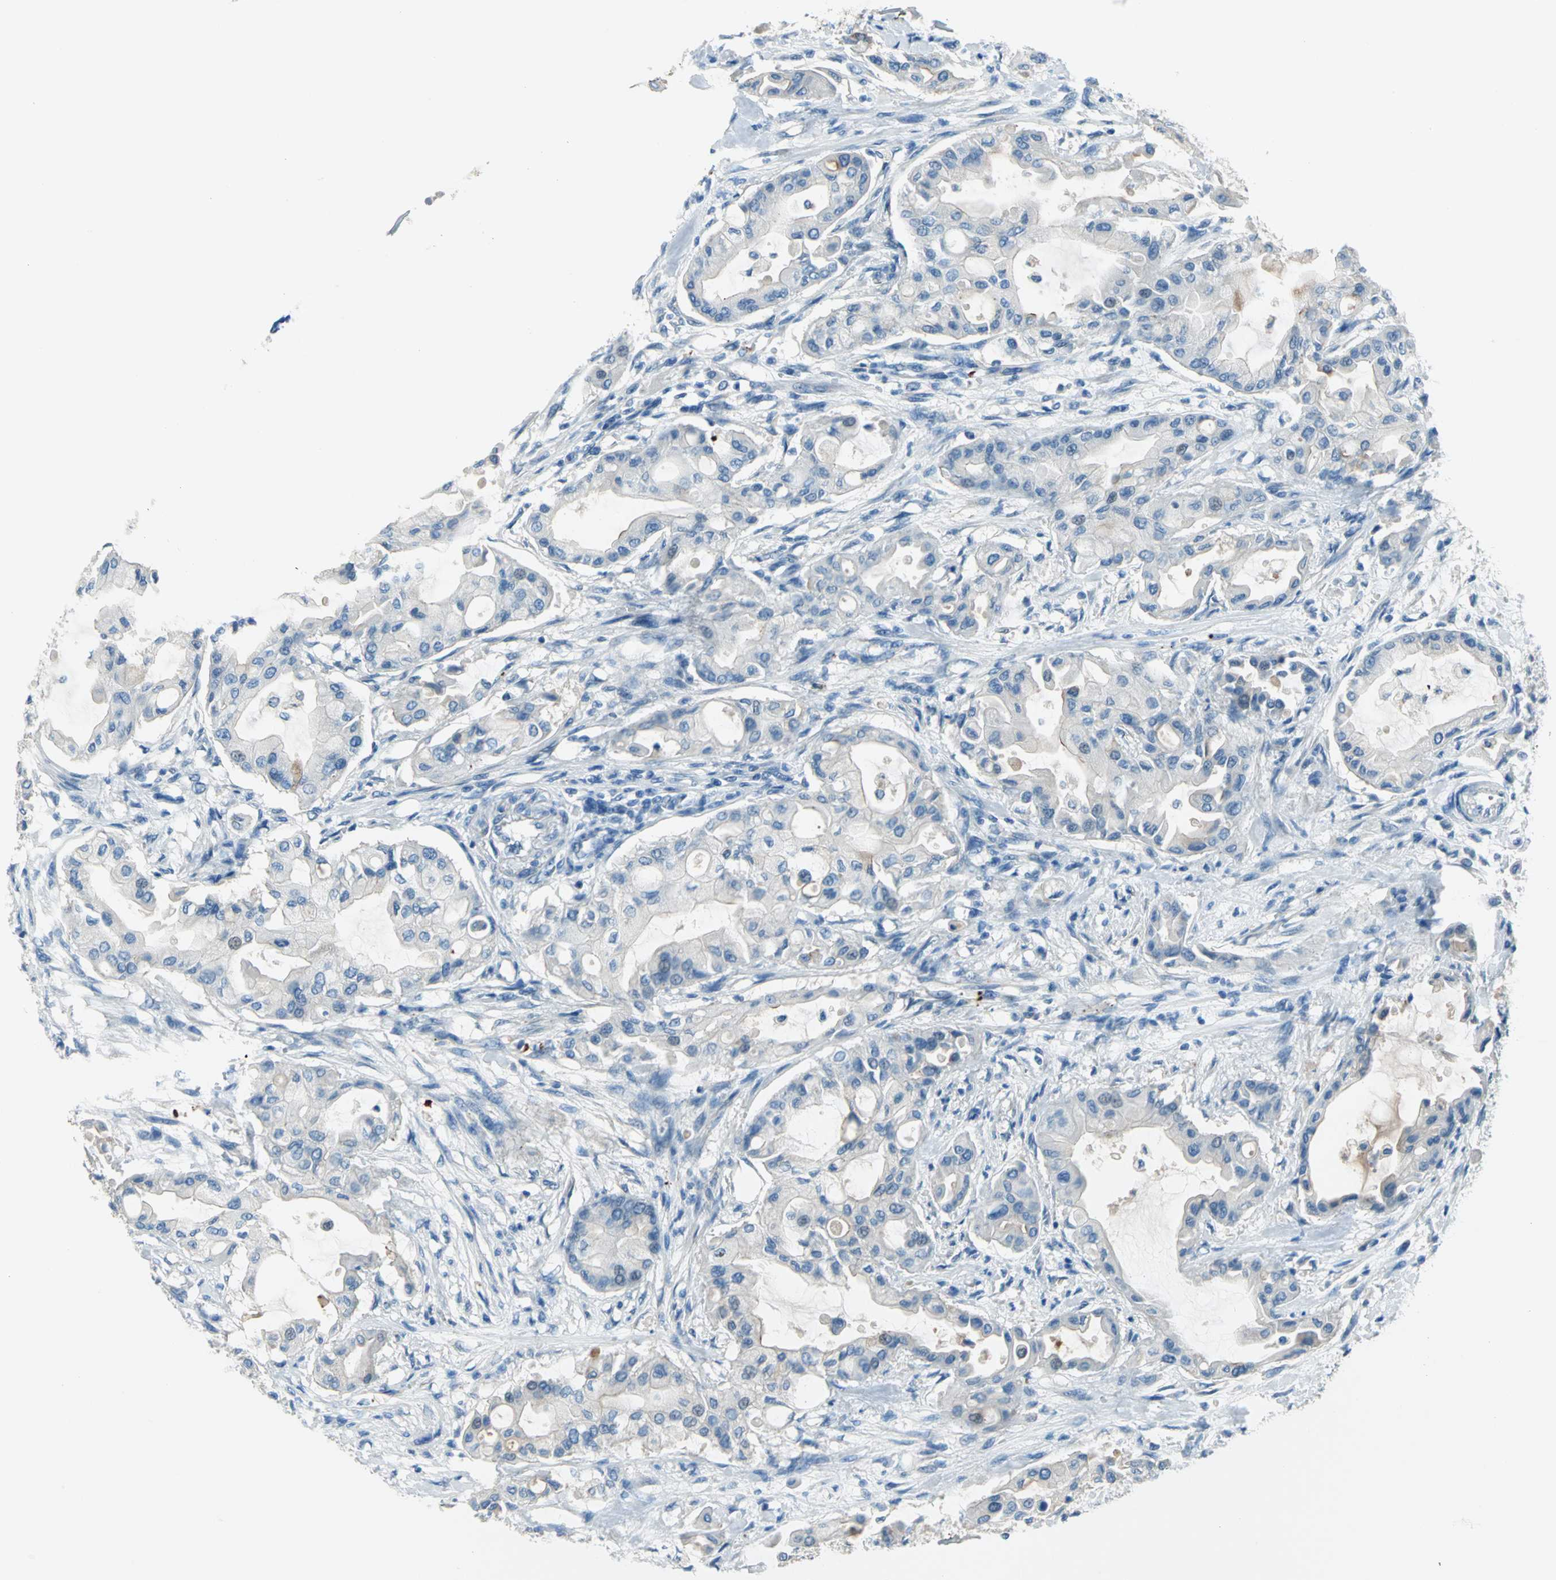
{"staining": {"intensity": "negative", "quantity": "none", "location": "none"}, "tissue": "pancreatic cancer", "cell_type": "Tumor cells", "image_type": "cancer", "snomed": [{"axis": "morphology", "description": "Adenocarcinoma, NOS"}, {"axis": "morphology", "description": "Adenocarcinoma, metastatic, NOS"}, {"axis": "topography", "description": "Lymph node"}, {"axis": "topography", "description": "Pancreas"}, {"axis": "topography", "description": "Duodenum"}], "caption": "Immunohistochemistry (IHC) of pancreatic cancer shows no positivity in tumor cells.", "gene": "MUC4", "patient": {"sex": "female", "age": 64}}